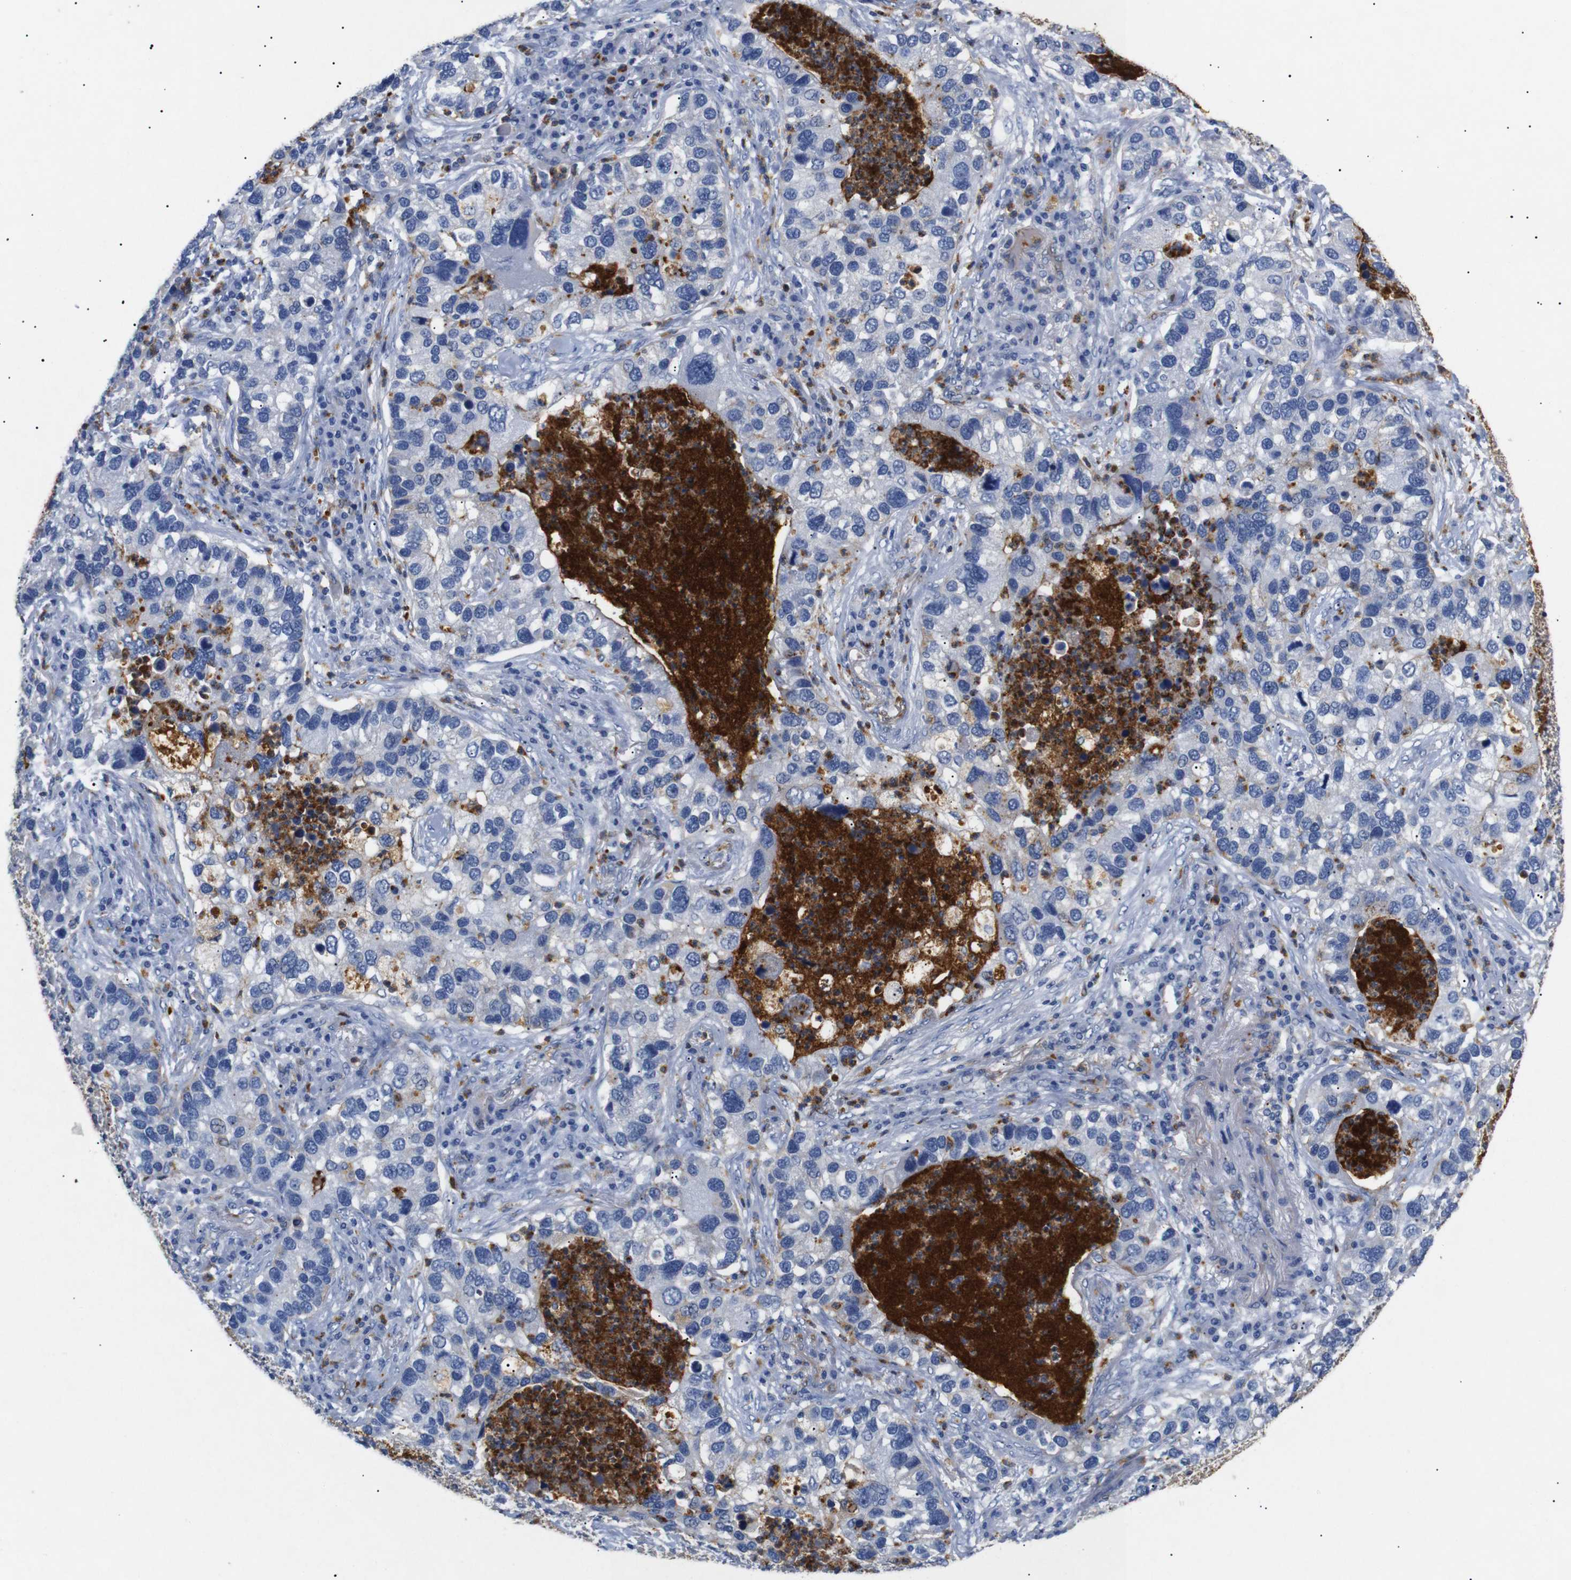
{"staining": {"intensity": "moderate", "quantity": "<25%", "location": "cytoplasmic/membranous"}, "tissue": "lung cancer", "cell_type": "Tumor cells", "image_type": "cancer", "snomed": [{"axis": "morphology", "description": "Normal tissue, NOS"}, {"axis": "morphology", "description": "Adenocarcinoma, NOS"}, {"axis": "topography", "description": "Bronchus"}, {"axis": "topography", "description": "Lung"}], "caption": "IHC of lung adenocarcinoma demonstrates low levels of moderate cytoplasmic/membranous staining in approximately <25% of tumor cells.", "gene": "SDCBP", "patient": {"sex": "male", "age": 54}}